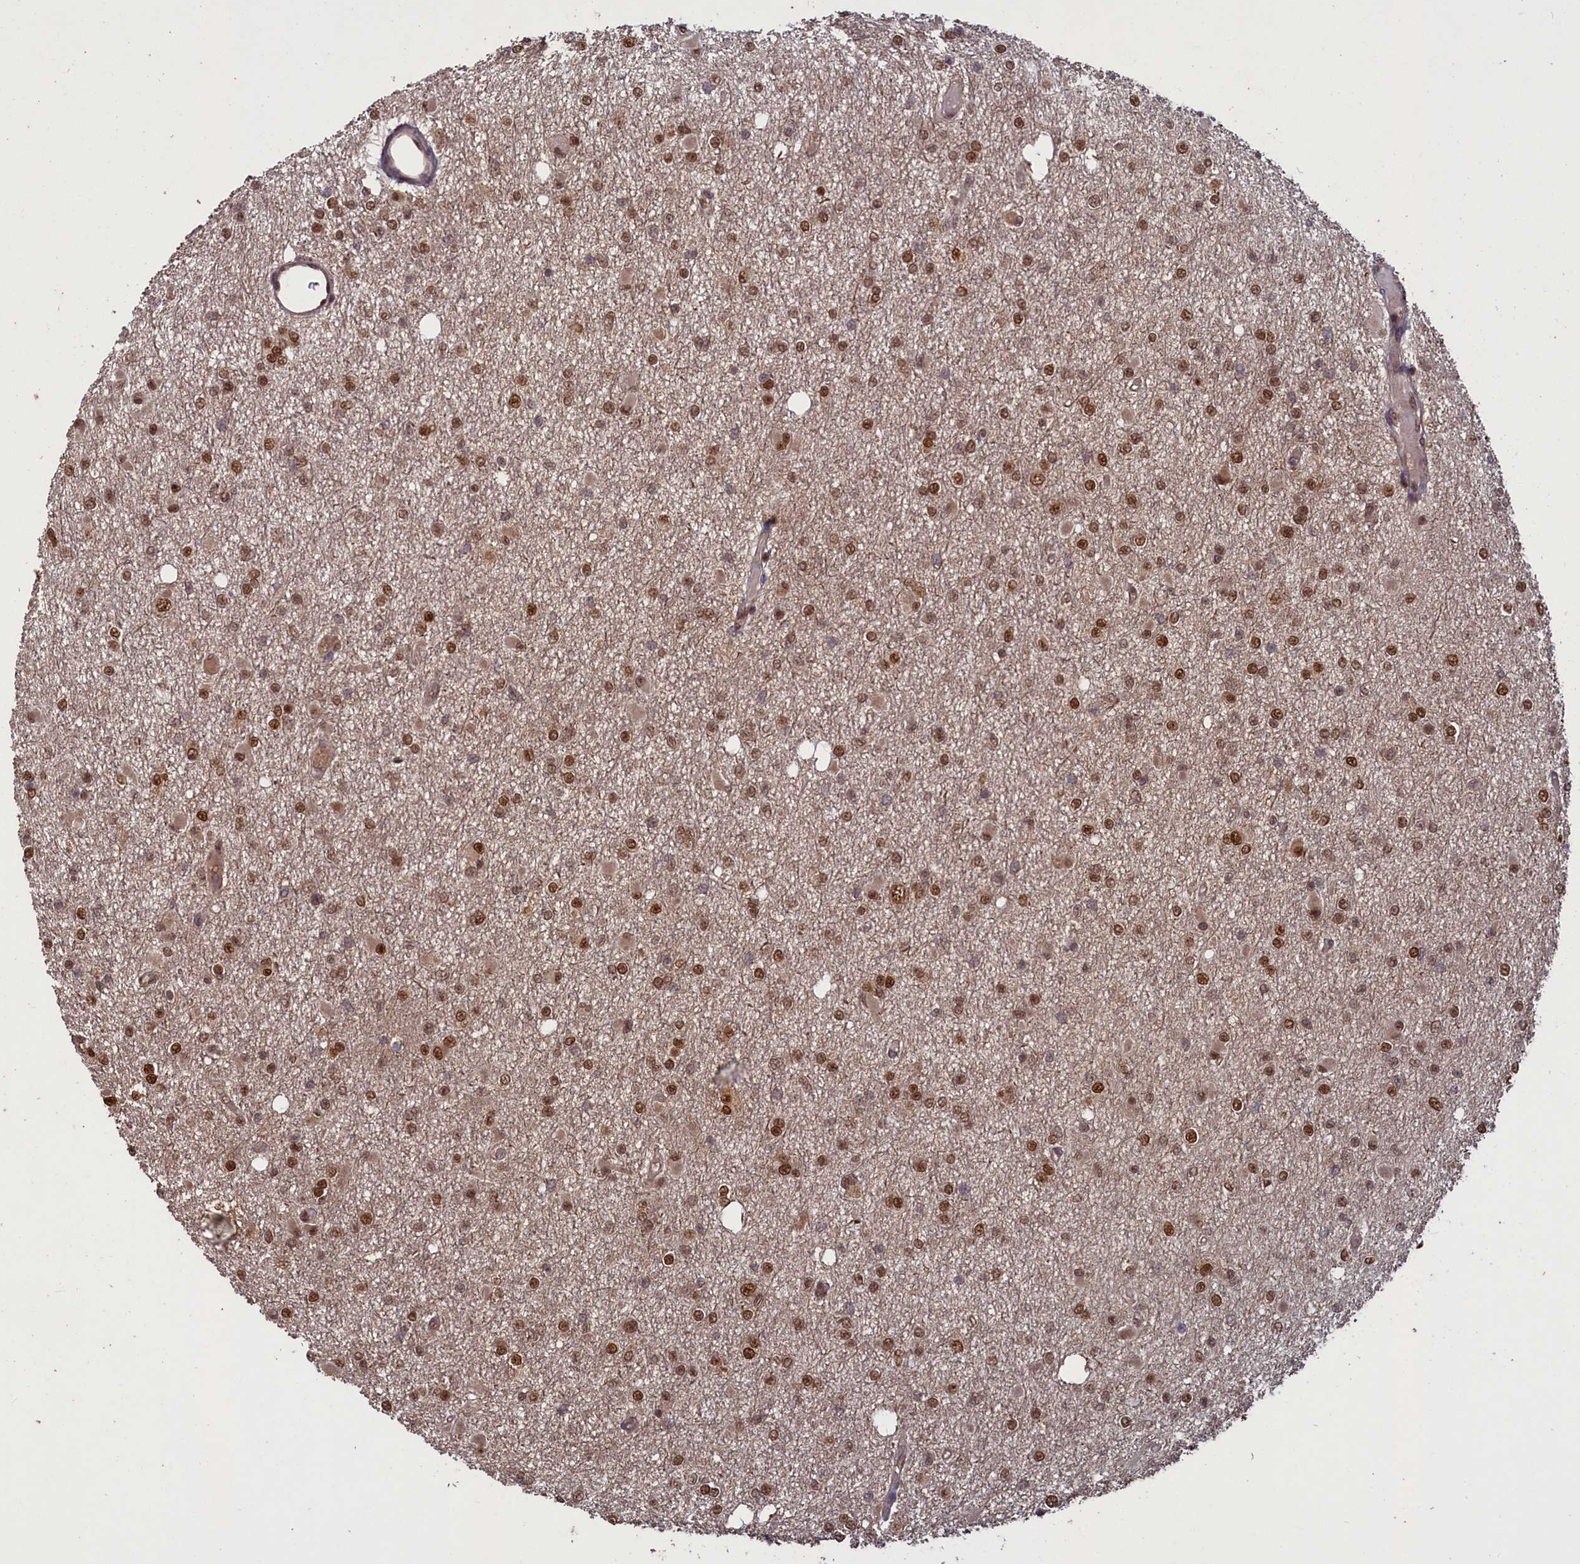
{"staining": {"intensity": "moderate", "quantity": ">75%", "location": "nuclear"}, "tissue": "glioma", "cell_type": "Tumor cells", "image_type": "cancer", "snomed": [{"axis": "morphology", "description": "Glioma, malignant, Low grade"}, {"axis": "topography", "description": "Brain"}], "caption": "Protein staining of glioma tissue shows moderate nuclear staining in approximately >75% of tumor cells.", "gene": "NAE1", "patient": {"sex": "female", "age": 22}}